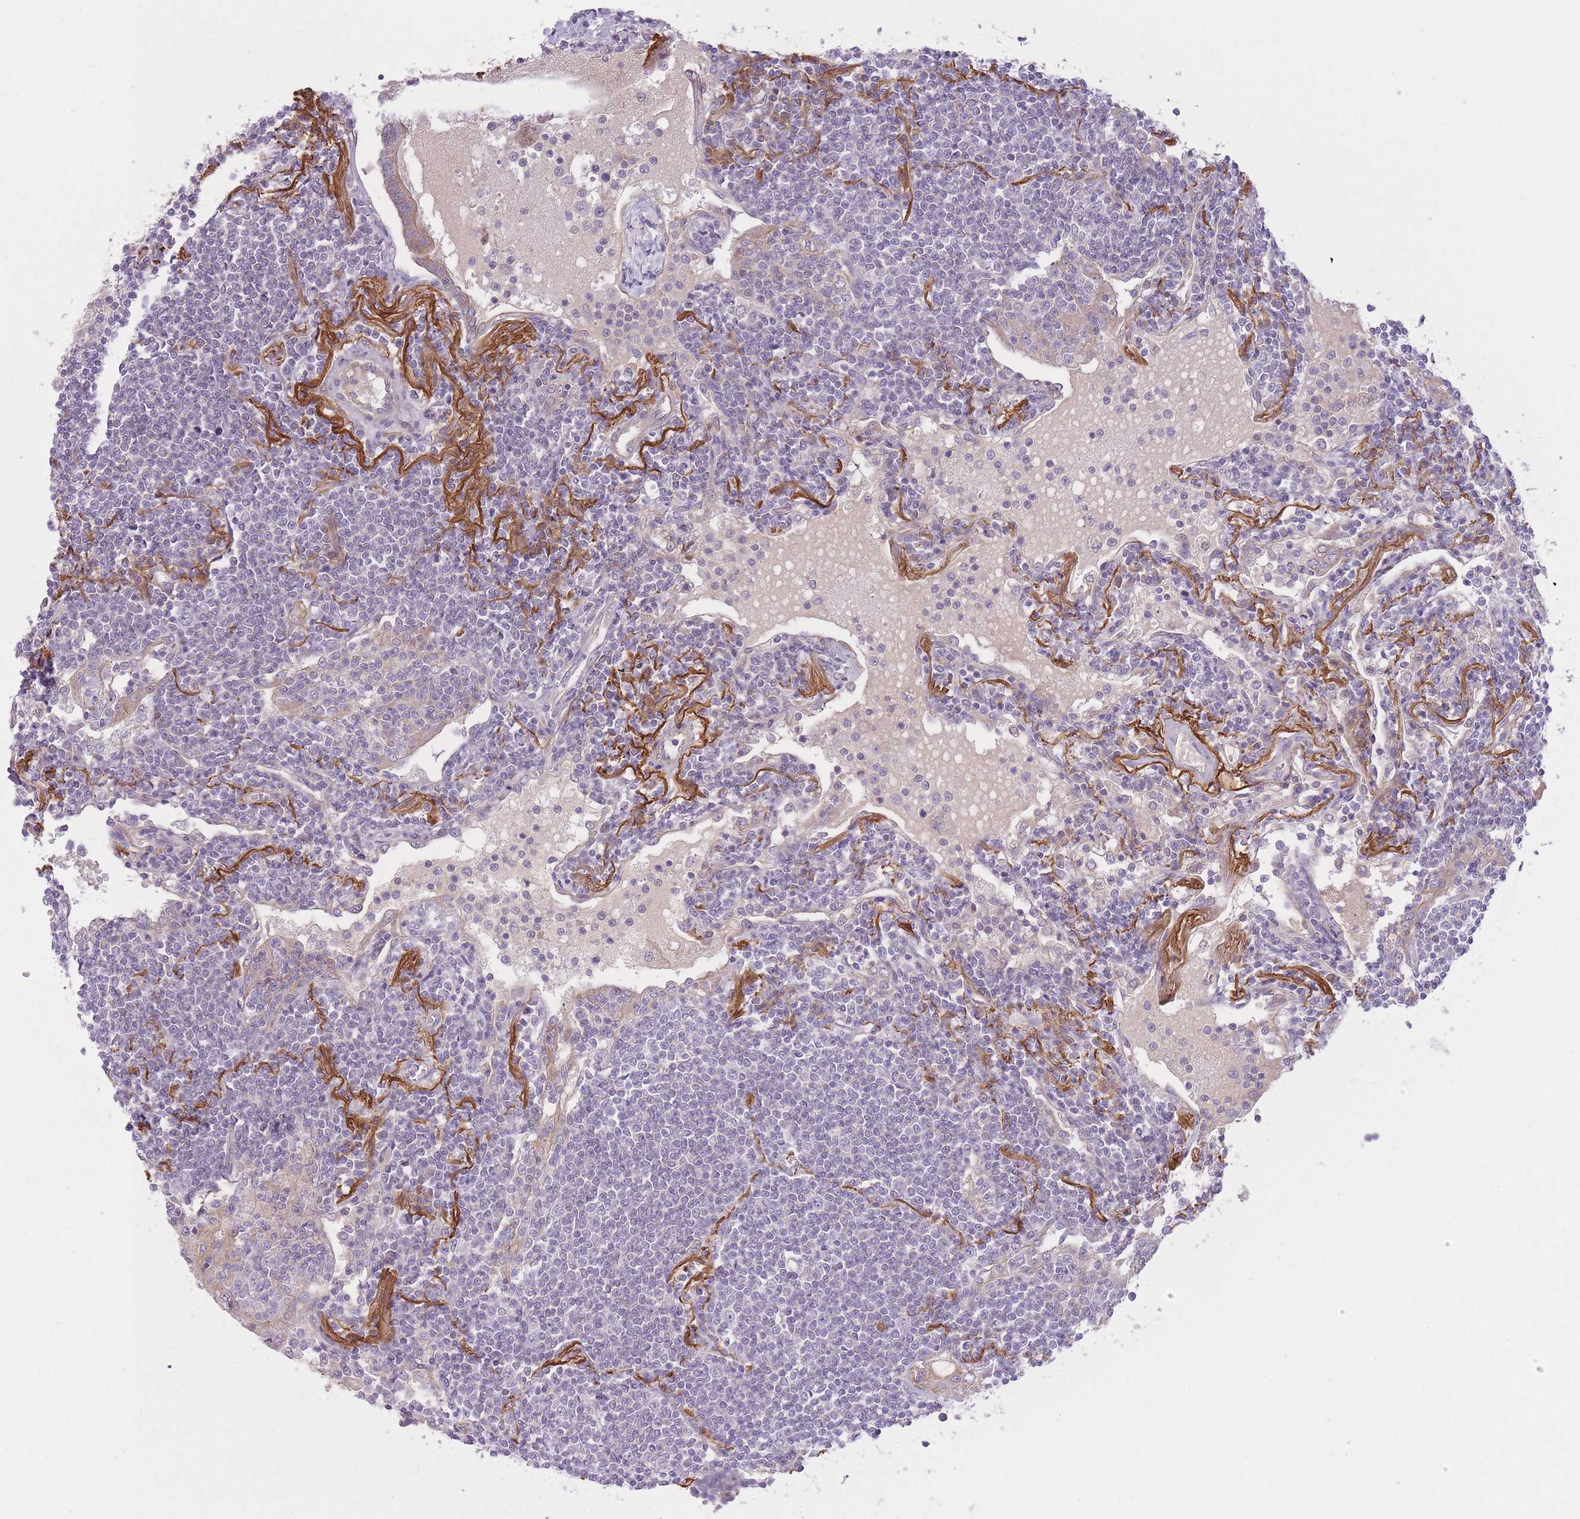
{"staining": {"intensity": "negative", "quantity": "none", "location": "none"}, "tissue": "lymphoma", "cell_type": "Tumor cells", "image_type": "cancer", "snomed": [{"axis": "morphology", "description": "Malignant lymphoma, non-Hodgkin's type, Low grade"}, {"axis": "topography", "description": "Lymph node"}], "caption": "Malignant lymphoma, non-Hodgkin's type (low-grade) was stained to show a protein in brown. There is no significant expression in tumor cells.", "gene": "REV1", "patient": {"sex": "female", "age": 67}}